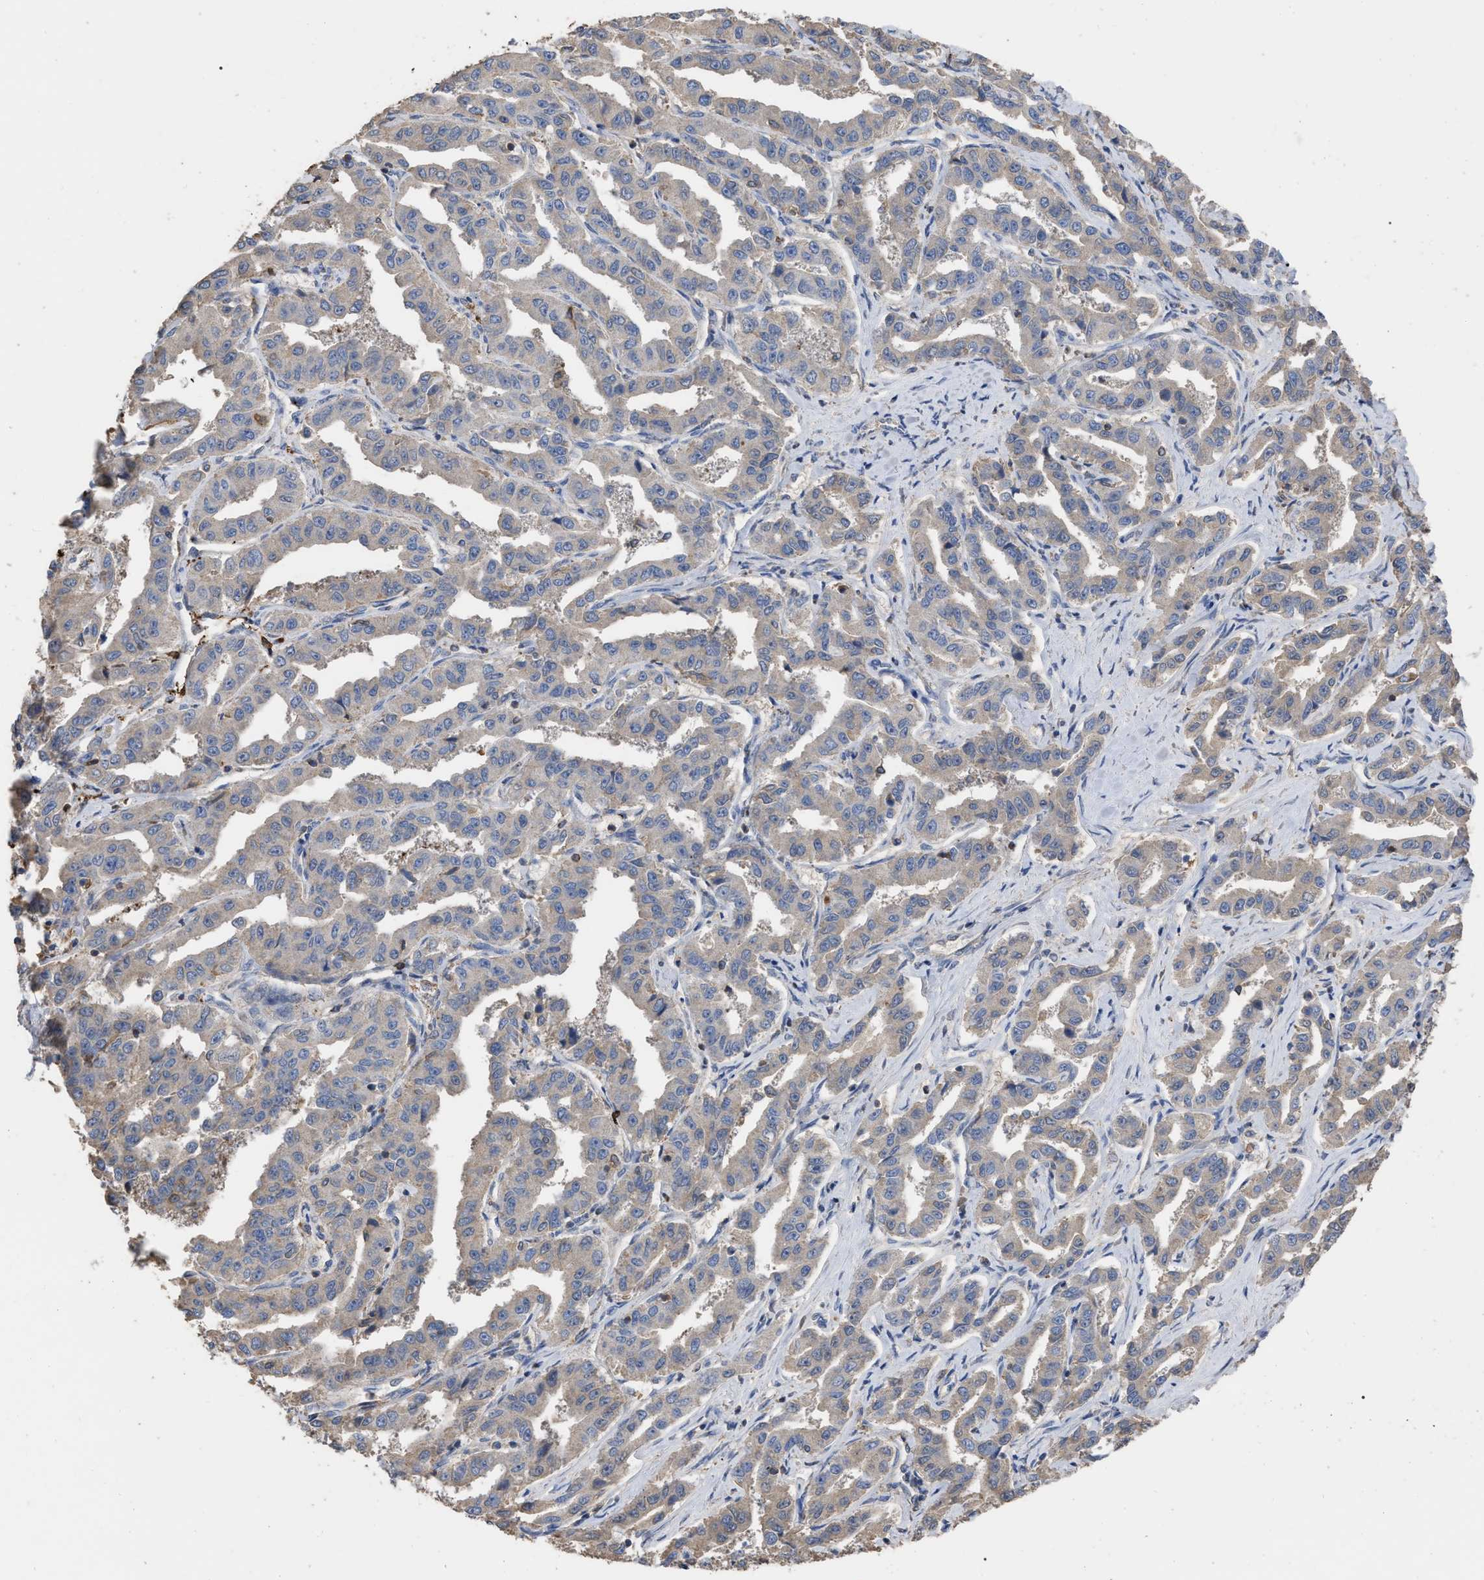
{"staining": {"intensity": "weak", "quantity": "<25%", "location": "cytoplasmic/membranous"}, "tissue": "liver cancer", "cell_type": "Tumor cells", "image_type": "cancer", "snomed": [{"axis": "morphology", "description": "Cholangiocarcinoma"}, {"axis": "topography", "description": "Liver"}], "caption": "Liver cancer stained for a protein using immunohistochemistry exhibits no staining tumor cells.", "gene": "GPR179", "patient": {"sex": "male", "age": 59}}